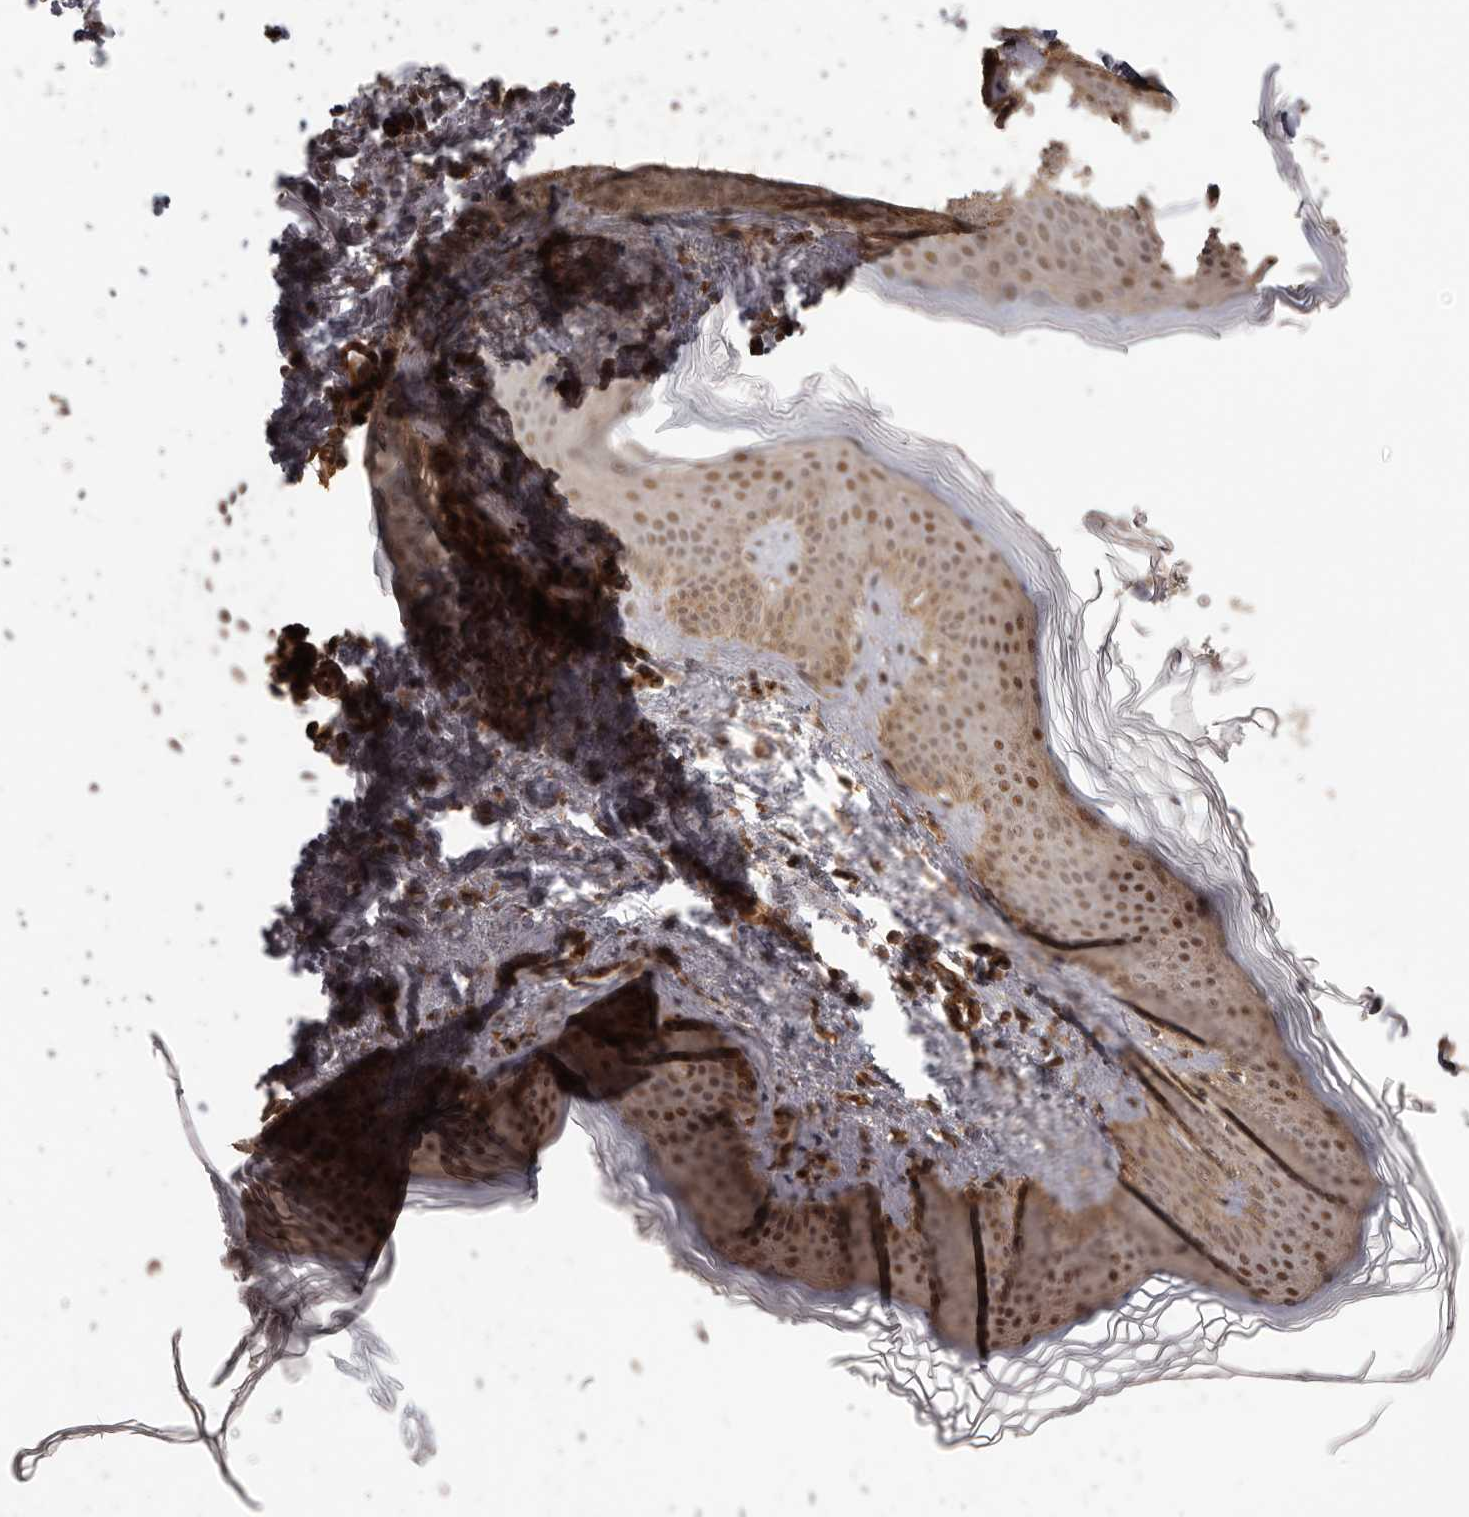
{"staining": {"intensity": "moderate", "quantity": ">75%", "location": "cytoplasmic/membranous,nuclear"}, "tissue": "skin", "cell_type": "Fibroblasts", "image_type": "normal", "snomed": [{"axis": "morphology", "description": "Normal tissue, NOS"}, {"axis": "topography", "description": "Skin"}], "caption": "Unremarkable skin was stained to show a protein in brown. There is medium levels of moderate cytoplasmic/membranous,nuclear positivity in about >75% of fibroblasts.", "gene": "UBR2", "patient": {"sex": "female", "age": 27}}